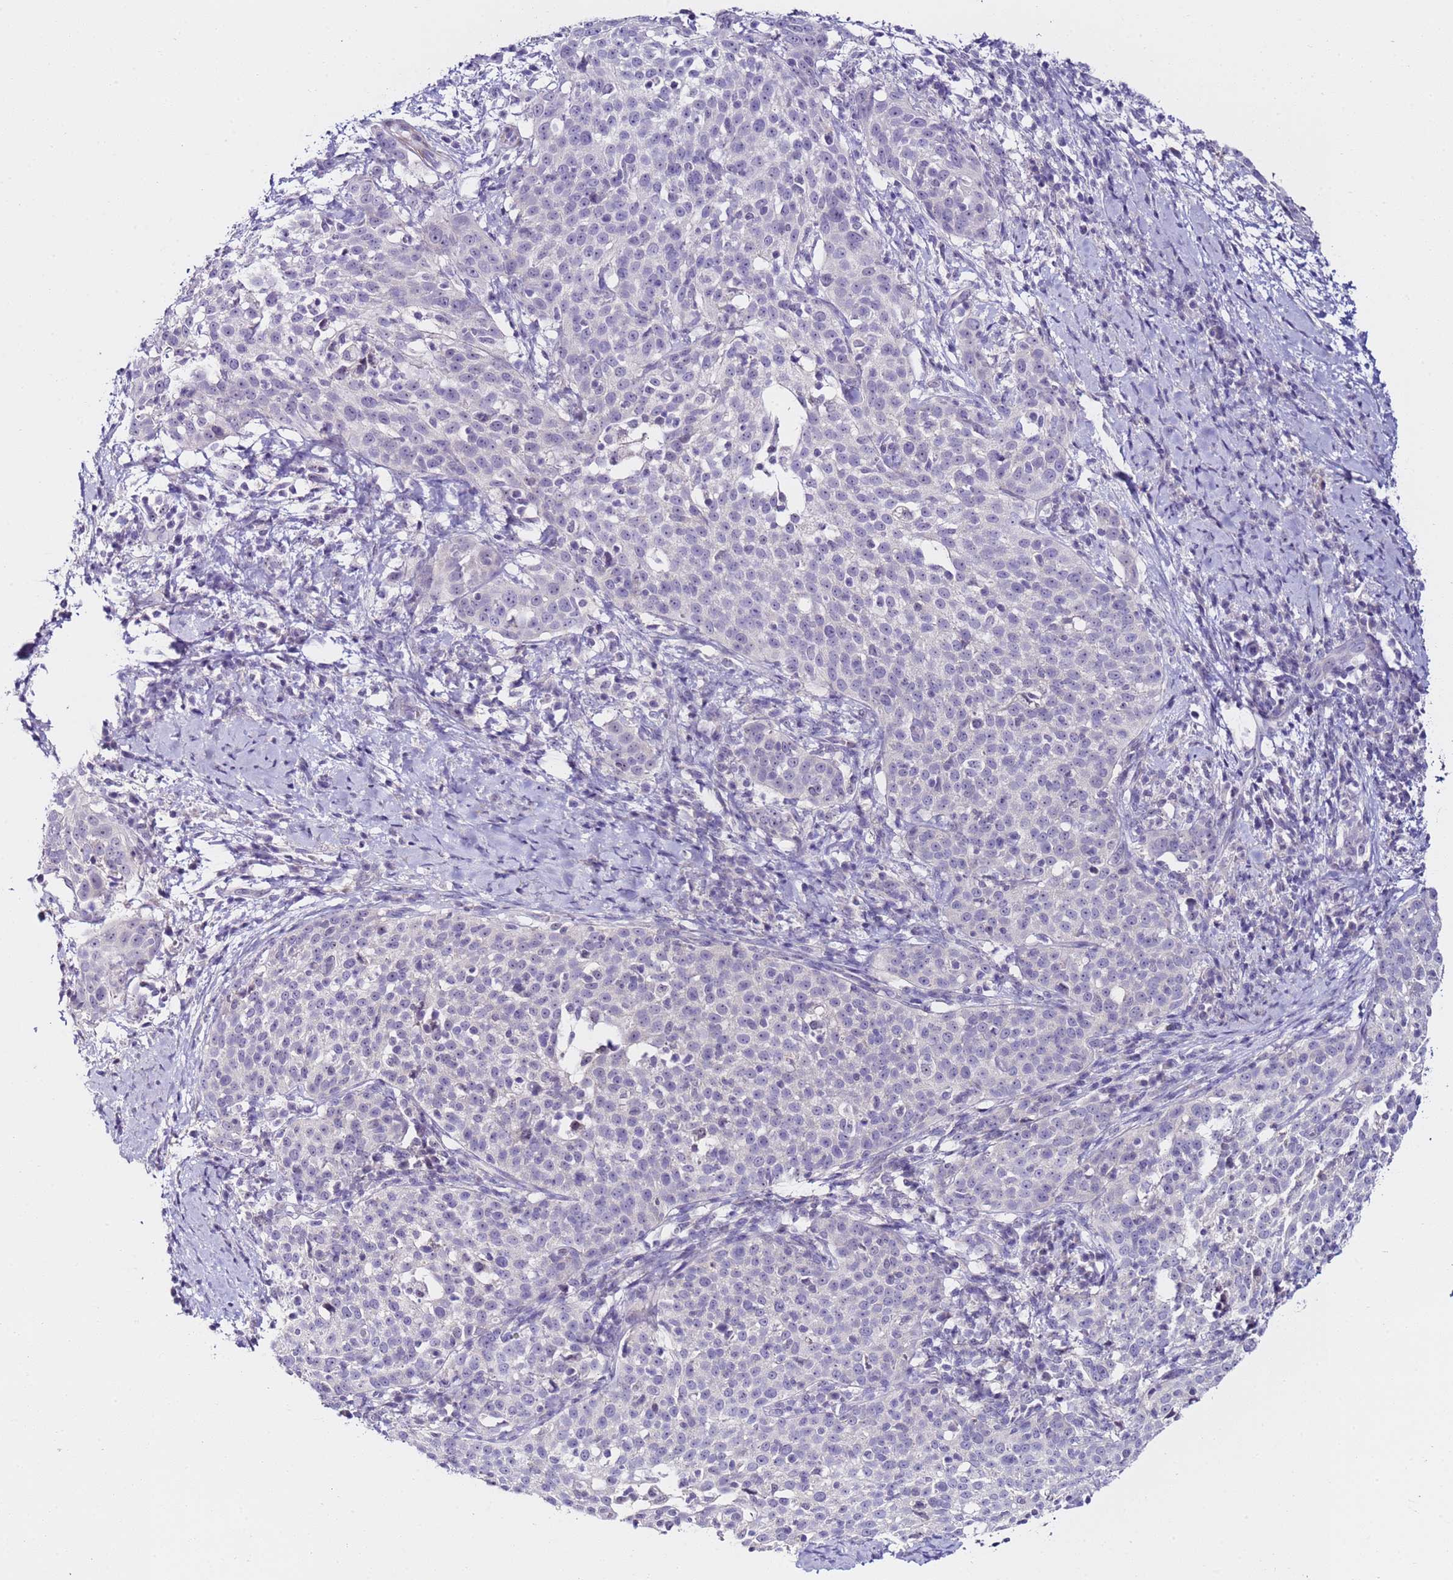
{"staining": {"intensity": "negative", "quantity": "none", "location": "none"}, "tissue": "cervical cancer", "cell_type": "Tumor cells", "image_type": "cancer", "snomed": [{"axis": "morphology", "description": "Squamous cell carcinoma, NOS"}, {"axis": "topography", "description": "Cervix"}], "caption": "This is a histopathology image of IHC staining of cervical cancer, which shows no expression in tumor cells. The staining was performed using DAB to visualize the protein expression in brown, while the nuclei were stained in blue with hematoxylin (Magnification: 20x).", "gene": "HGD", "patient": {"sex": "female", "age": 57}}